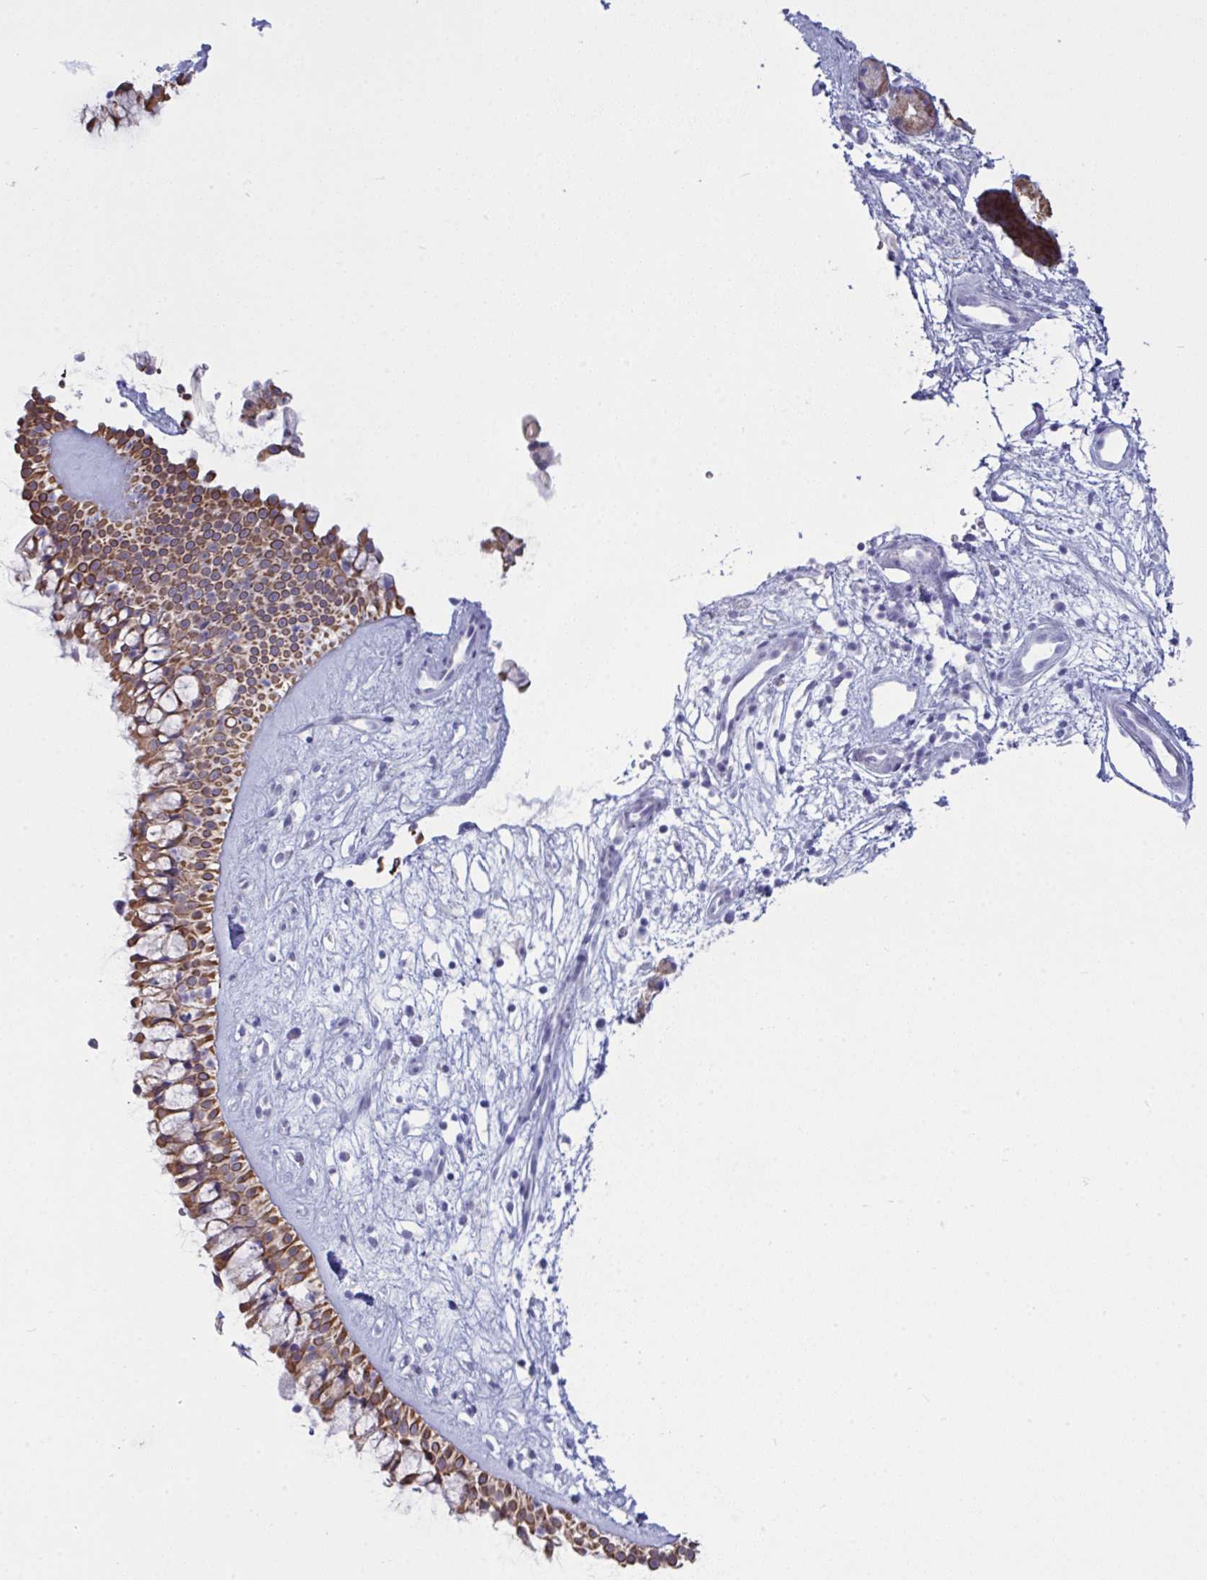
{"staining": {"intensity": "strong", "quantity": ">75%", "location": "cytoplasmic/membranous"}, "tissue": "nasopharynx", "cell_type": "Respiratory epithelial cells", "image_type": "normal", "snomed": [{"axis": "morphology", "description": "Normal tissue, NOS"}, {"axis": "topography", "description": "Nasopharynx"}], "caption": "Immunohistochemistry (IHC) photomicrograph of normal human nasopharynx stained for a protein (brown), which exhibits high levels of strong cytoplasmic/membranous expression in approximately >75% of respiratory epithelial cells.", "gene": "TENT5D", "patient": {"sex": "male", "age": 32}}